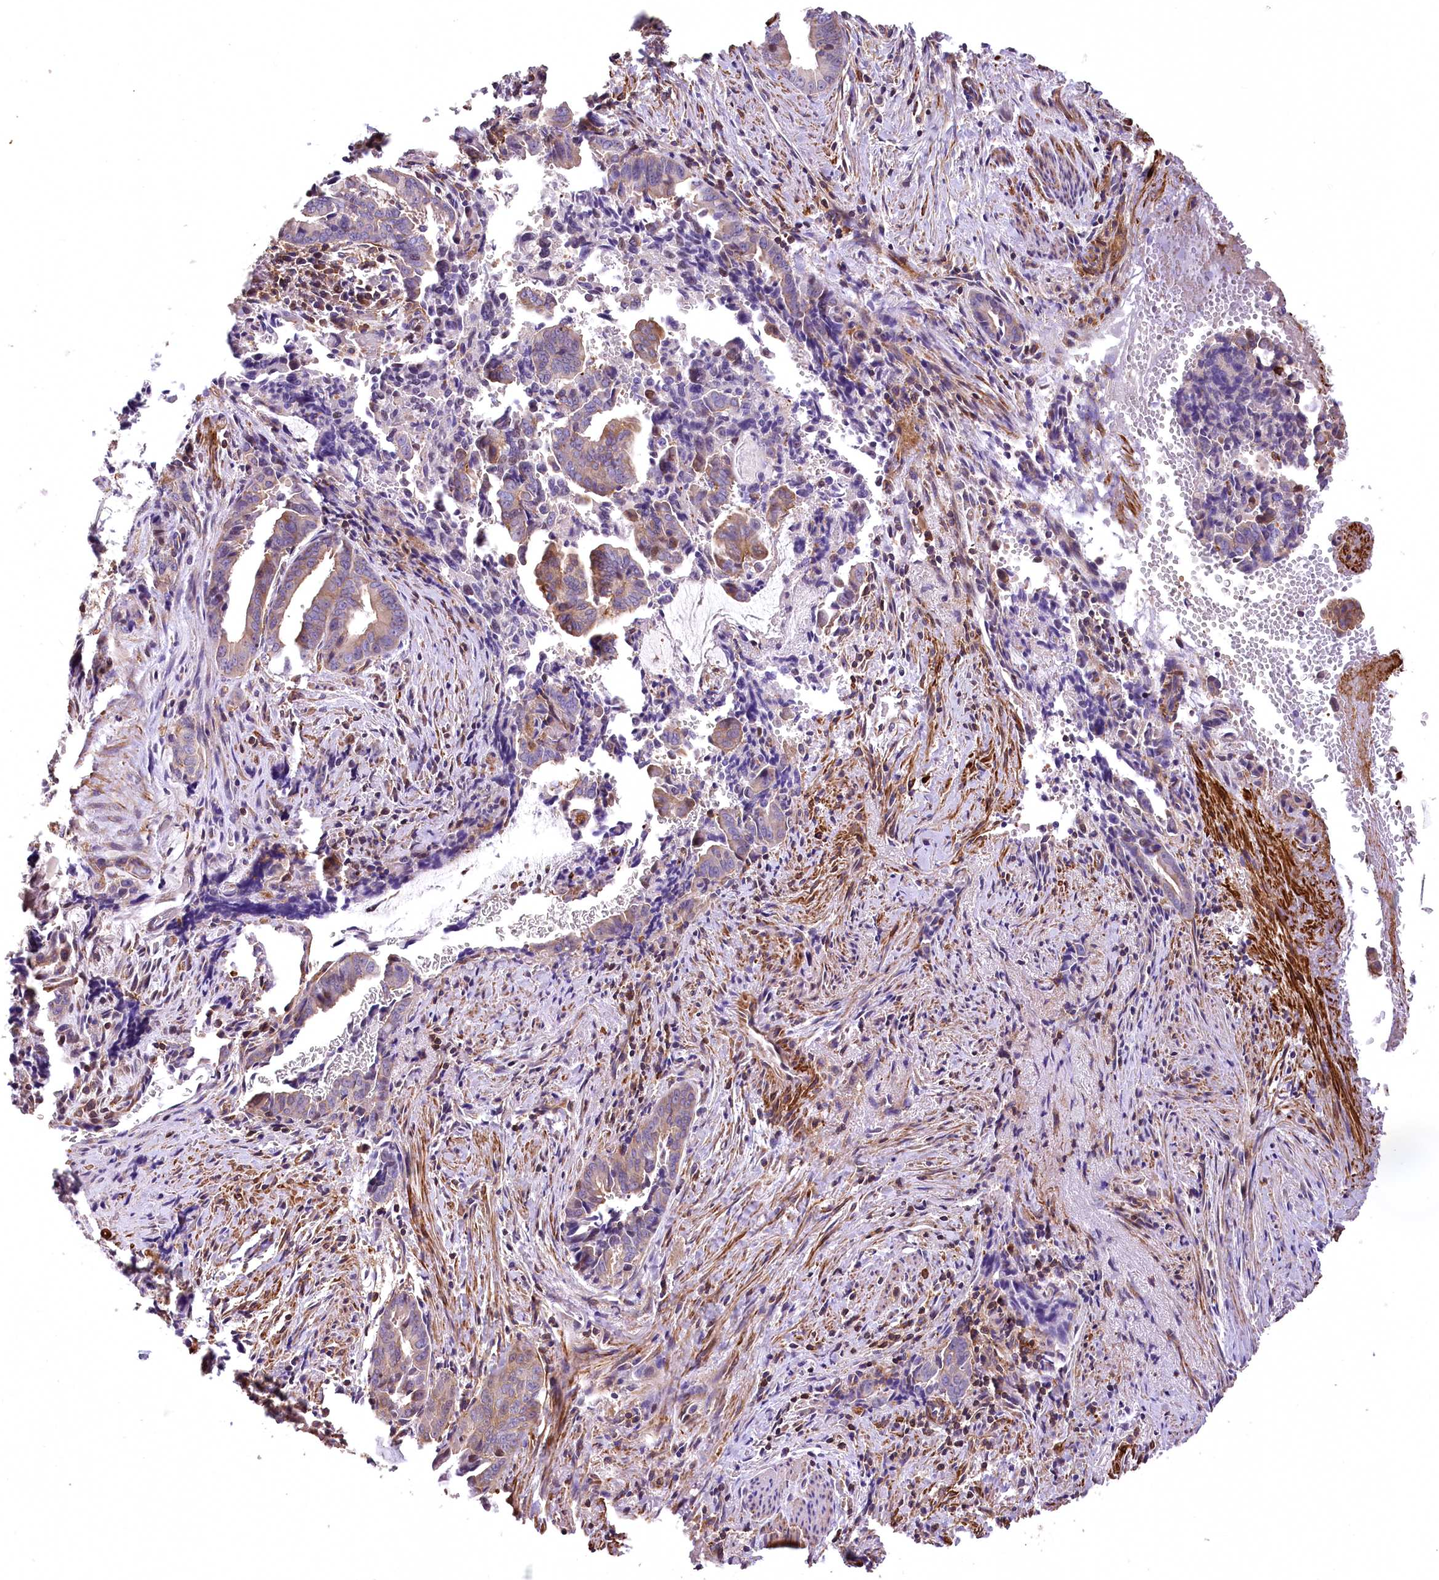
{"staining": {"intensity": "moderate", "quantity": "25%-75%", "location": "cytoplasmic/membranous"}, "tissue": "pancreatic cancer", "cell_type": "Tumor cells", "image_type": "cancer", "snomed": [{"axis": "morphology", "description": "Adenocarcinoma, NOS"}, {"axis": "topography", "description": "Pancreas"}], "caption": "High-magnification brightfield microscopy of pancreatic cancer stained with DAB (3,3'-diaminobenzidine) (brown) and counterstained with hematoxylin (blue). tumor cells exhibit moderate cytoplasmic/membranous staining is identified in about25%-75% of cells.", "gene": "DPP3", "patient": {"sex": "female", "age": 63}}